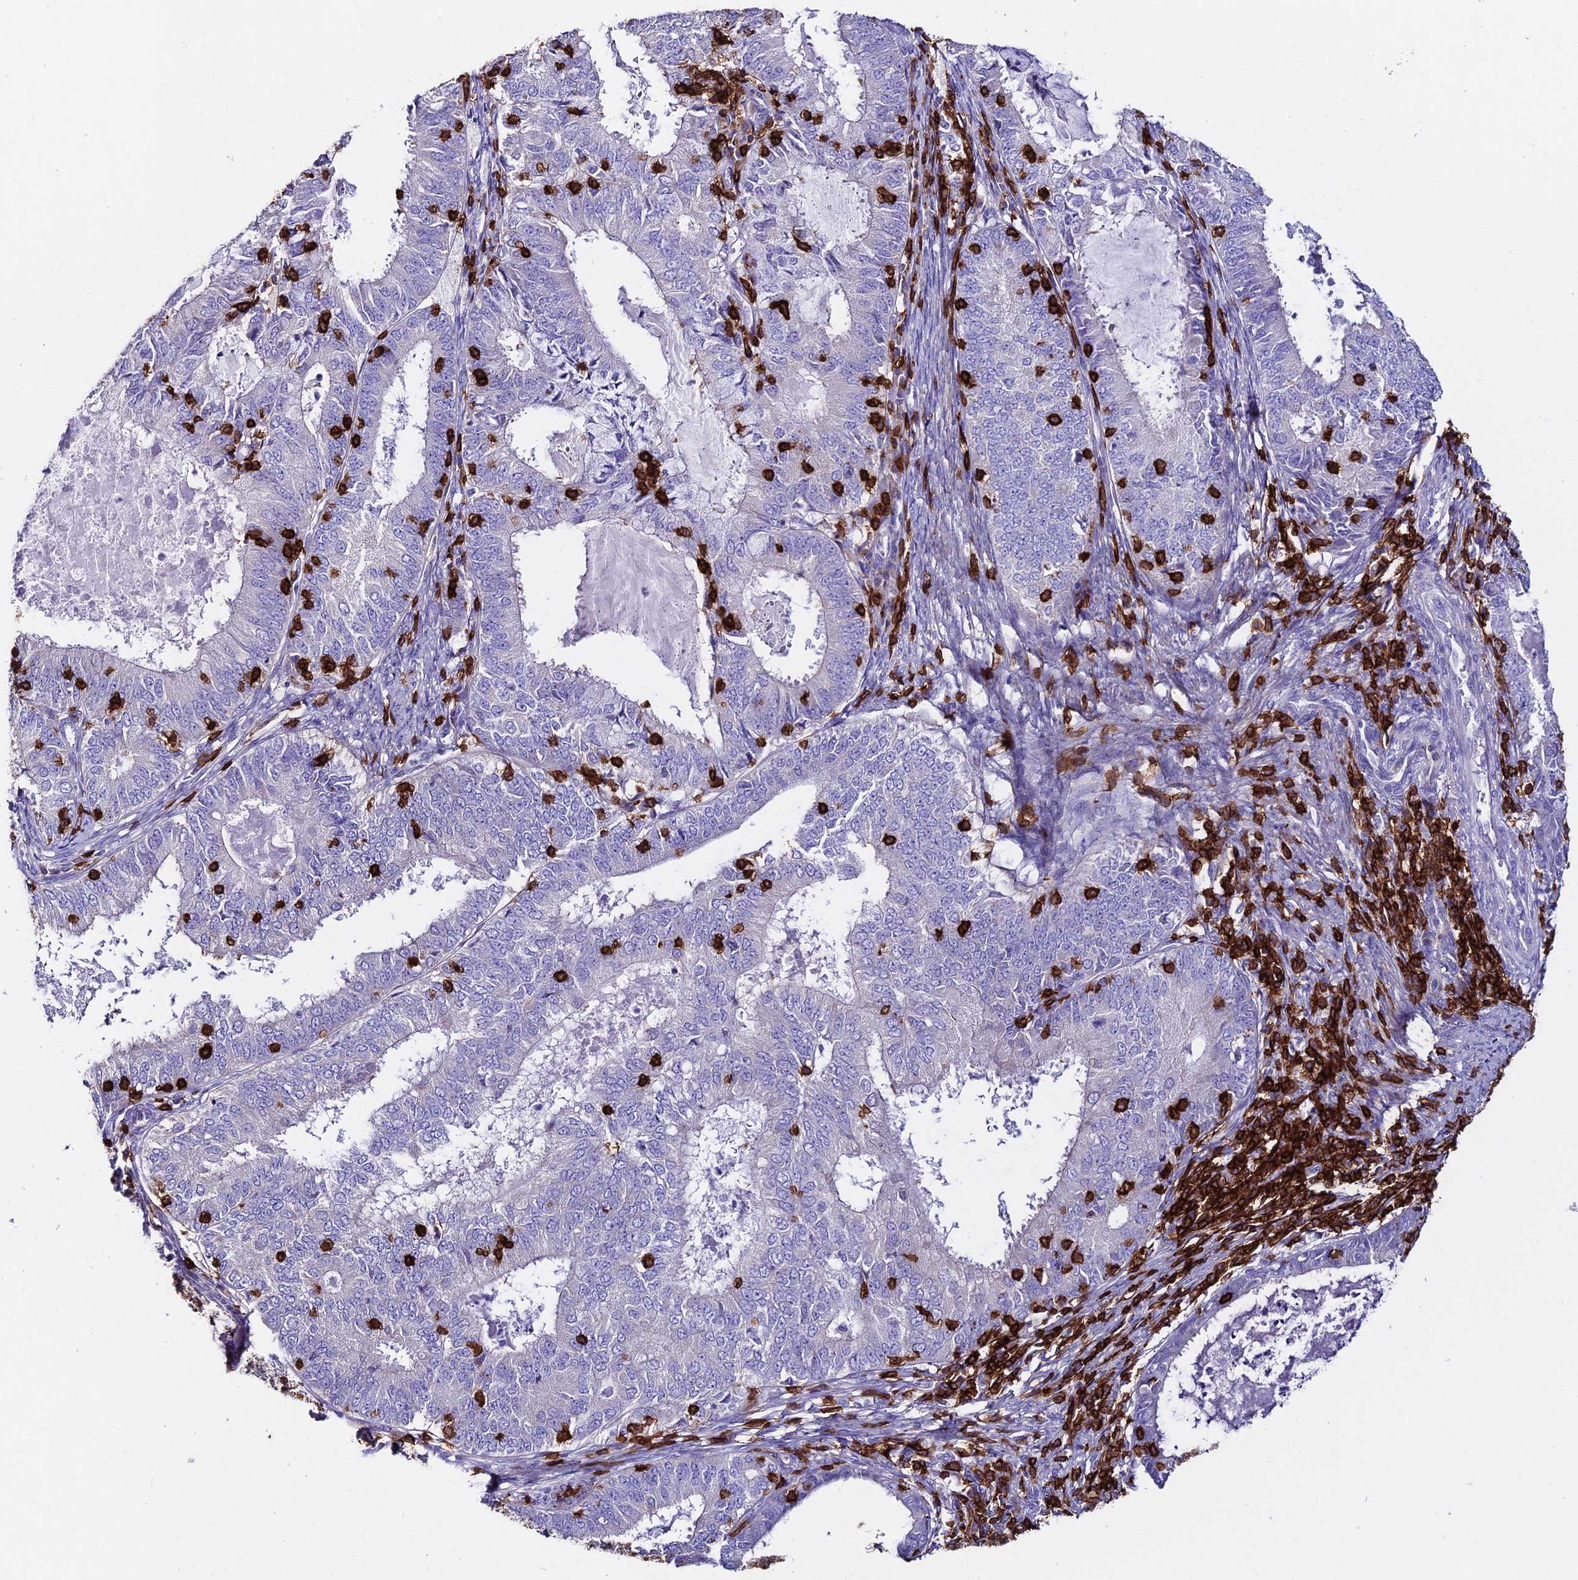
{"staining": {"intensity": "negative", "quantity": "none", "location": "none"}, "tissue": "endometrial cancer", "cell_type": "Tumor cells", "image_type": "cancer", "snomed": [{"axis": "morphology", "description": "Adenocarcinoma, NOS"}, {"axis": "topography", "description": "Endometrium"}], "caption": "Endometrial adenocarcinoma was stained to show a protein in brown. There is no significant expression in tumor cells.", "gene": "PTPRCAP", "patient": {"sex": "female", "age": 57}}